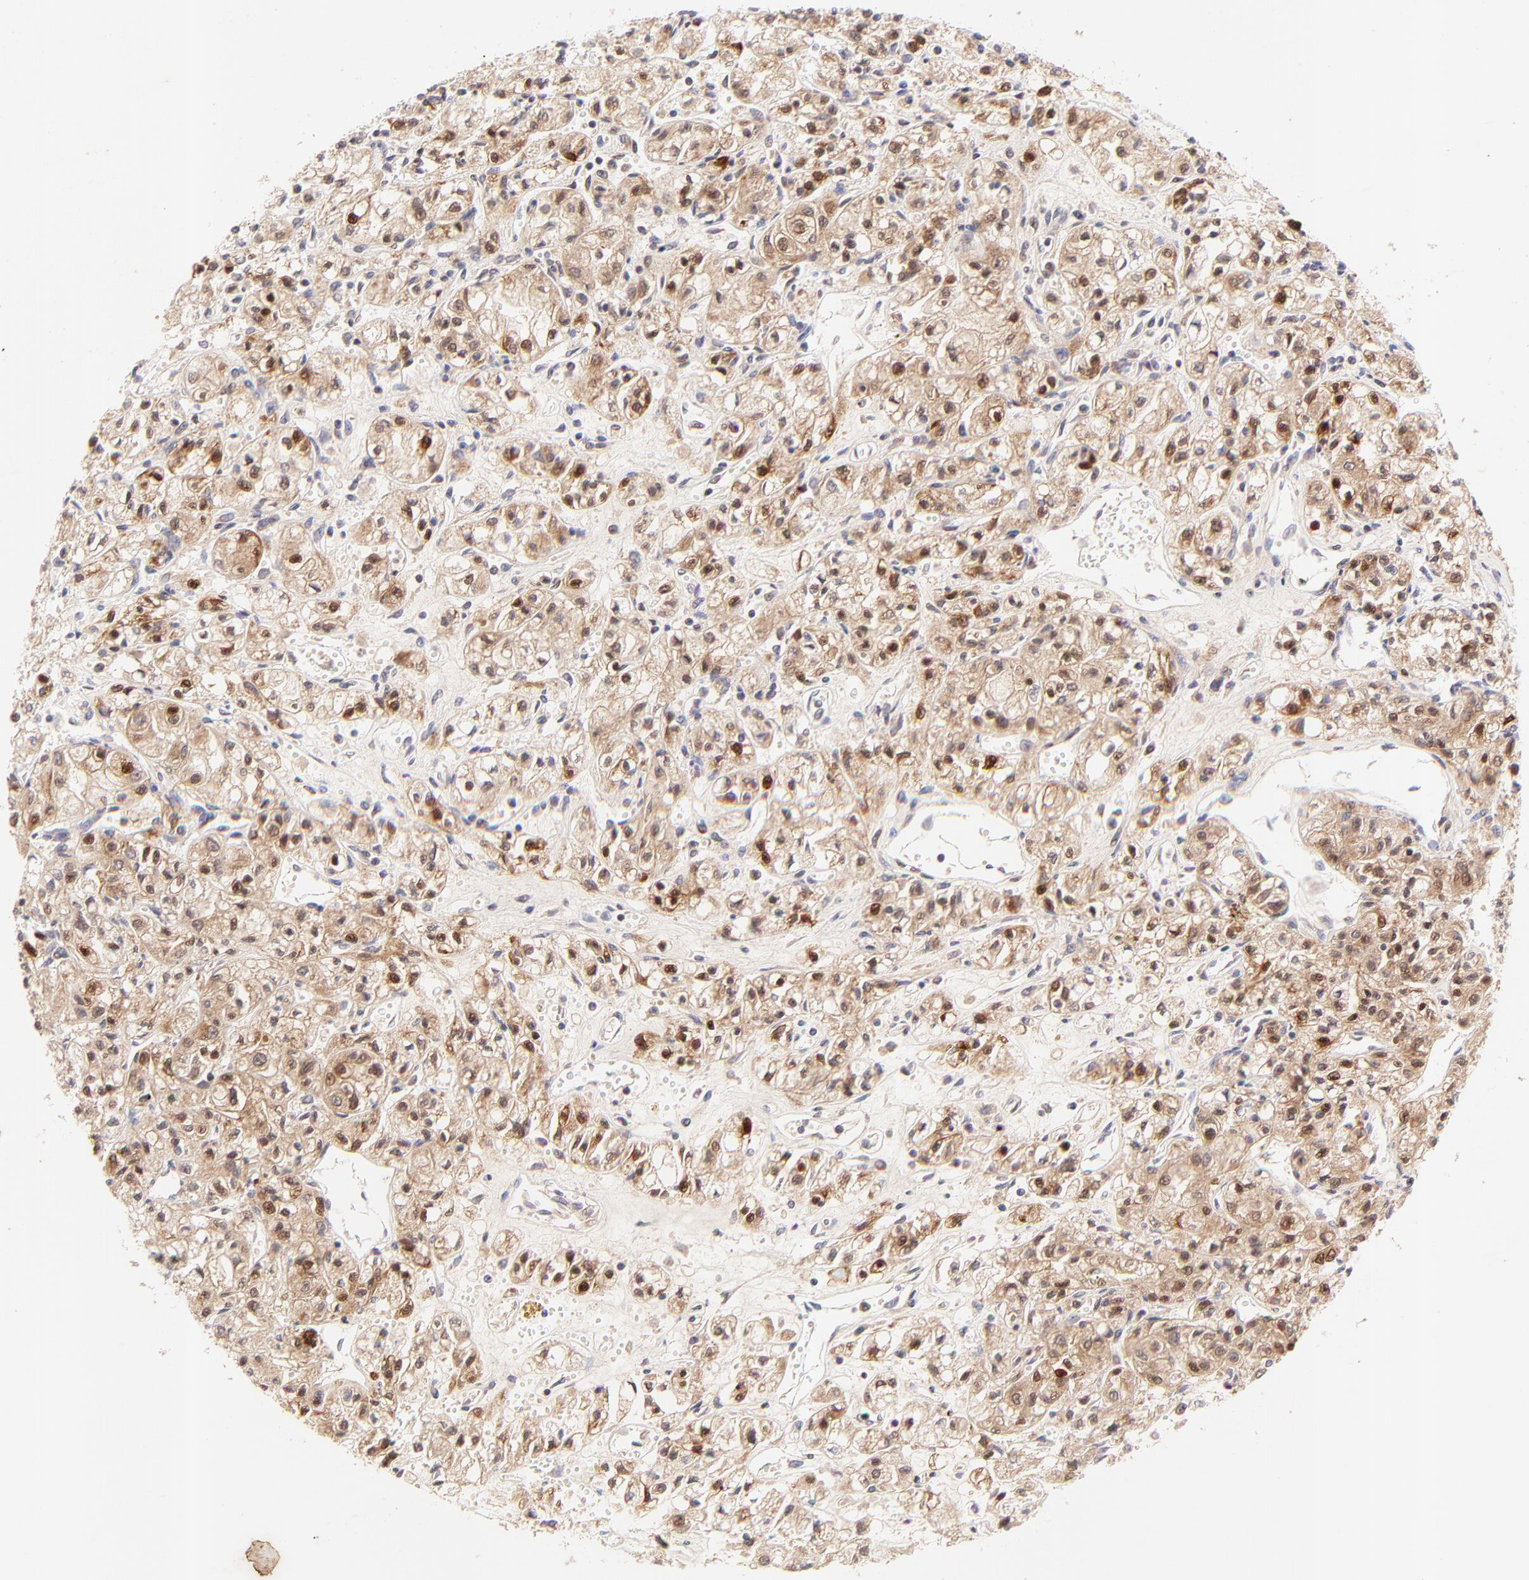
{"staining": {"intensity": "moderate", "quantity": ">75%", "location": "cytoplasmic/membranous,nuclear"}, "tissue": "renal cancer", "cell_type": "Tumor cells", "image_type": "cancer", "snomed": [{"axis": "morphology", "description": "Adenocarcinoma, NOS"}, {"axis": "topography", "description": "Kidney"}], "caption": "This micrograph reveals adenocarcinoma (renal) stained with immunohistochemistry to label a protein in brown. The cytoplasmic/membranous and nuclear of tumor cells show moderate positivity for the protein. Nuclei are counter-stained blue.", "gene": "TNRC6B", "patient": {"sex": "male", "age": 78}}